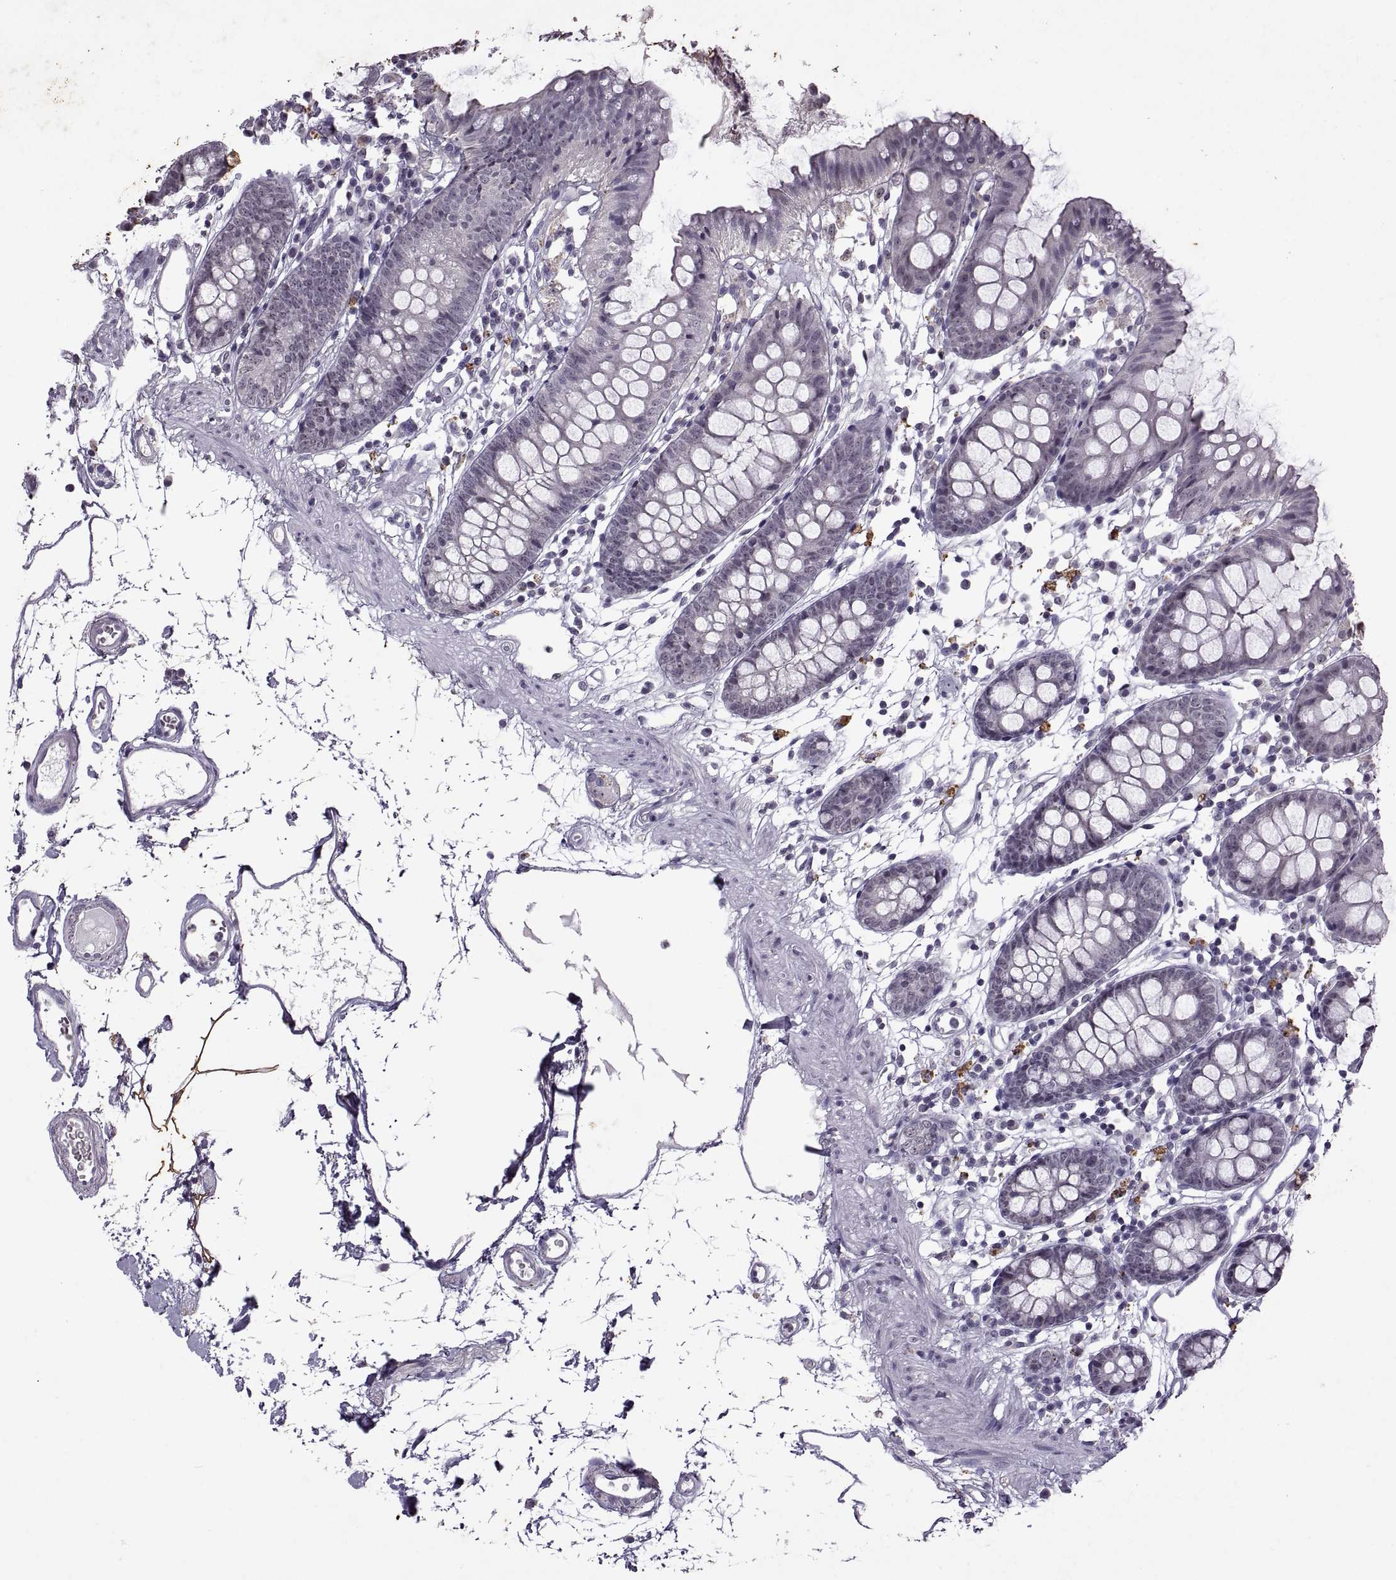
{"staining": {"intensity": "negative", "quantity": "none", "location": "none"}, "tissue": "colon", "cell_type": "Endothelial cells", "image_type": "normal", "snomed": [{"axis": "morphology", "description": "Normal tissue, NOS"}, {"axis": "topography", "description": "Colon"}], "caption": "Immunohistochemistry (IHC) image of benign colon: human colon stained with DAB shows no significant protein expression in endothelial cells.", "gene": "SINHCAF", "patient": {"sex": "female", "age": 84}}